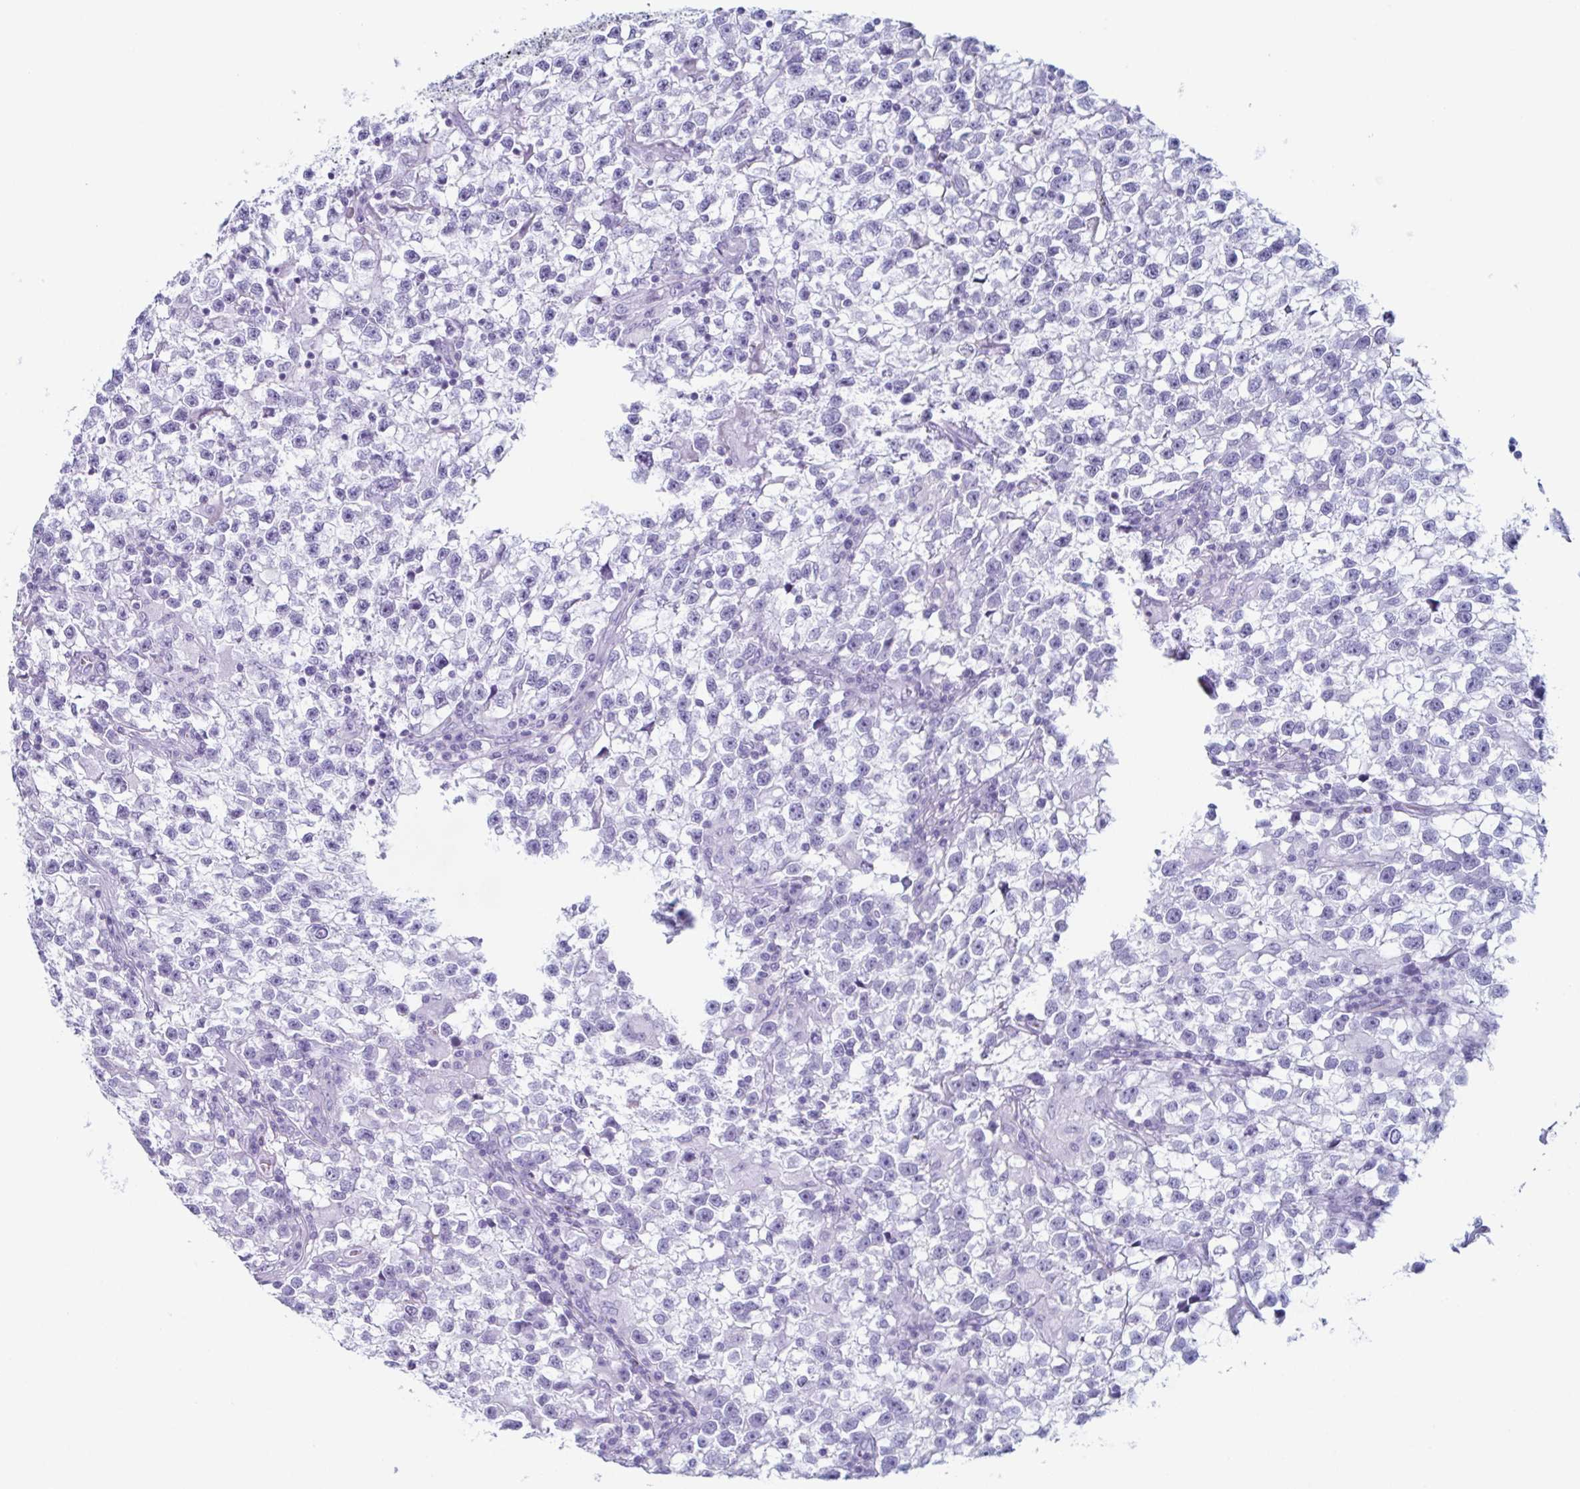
{"staining": {"intensity": "negative", "quantity": "none", "location": "none"}, "tissue": "testis cancer", "cell_type": "Tumor cells", "image_type": "cancer", "snomed": [{"axis": "morphology", "description": "Seminoma, NOS"}, {"axis": "topography", "description": "Testis"}], "caption": "The histopathology image demonstrates no staining of tumor cells in seminoma (testis).", "gene": "ENKUR", "patient": {"sex": "male", "age": 31}}